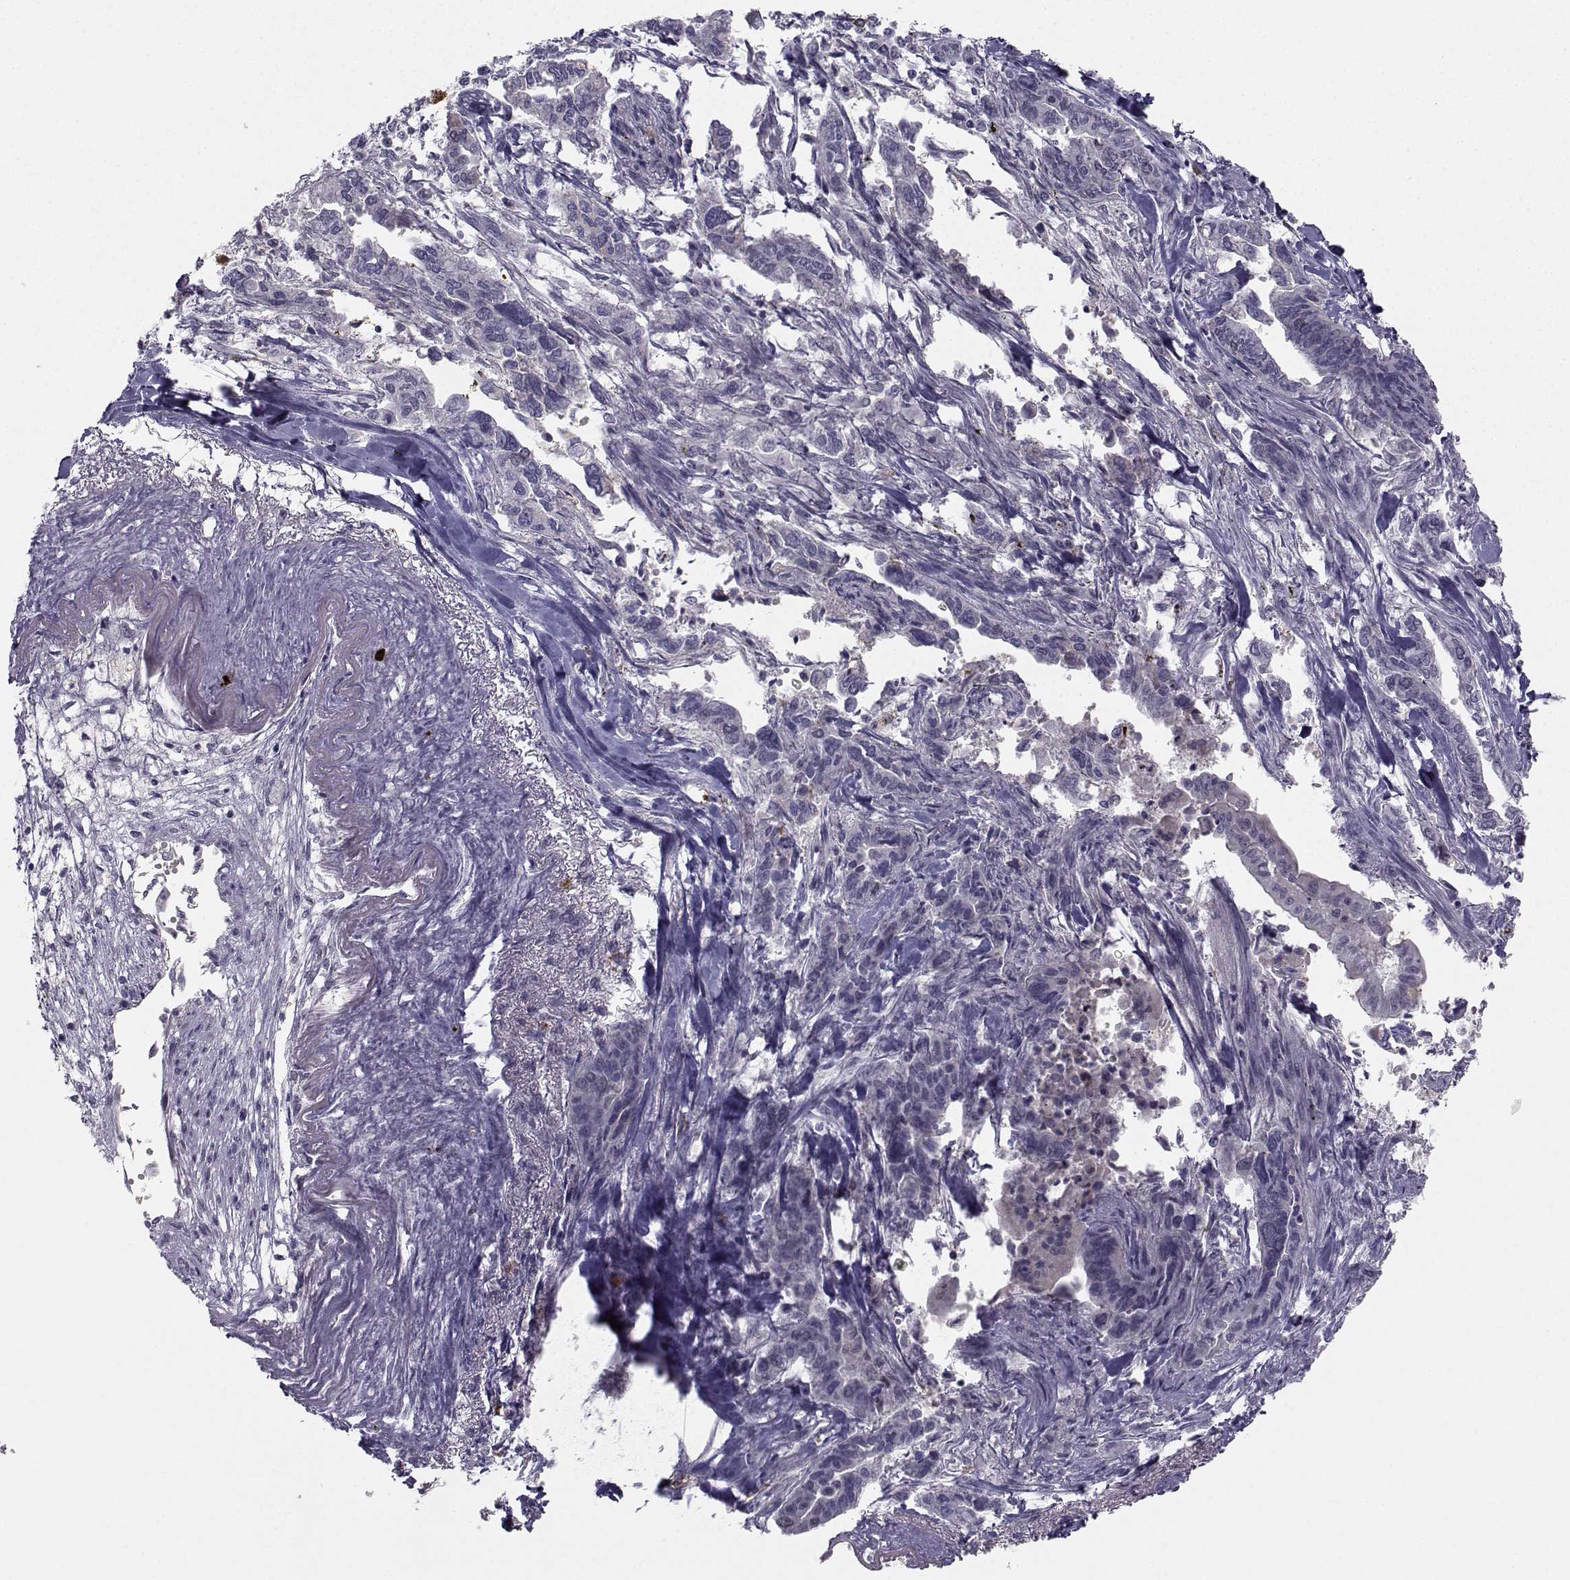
{"staining": {"intensity": "negative", "quantity": "none", "location": "none"}, "tissue": "pancreatic cancer", "cell_type": "Tumor cells", "image_type": "cancer", "snomed": [{"axis": "morphology", "description": "Adenocarcinoma, NOS"}, {"axis": "topography", "description": "Pancreas"}], "caption": "The image demonstrates no staining of tumor cells in pancreatic cancer.", "gene": "LRP8", "patient": {"sex": "male", "age": 60}}